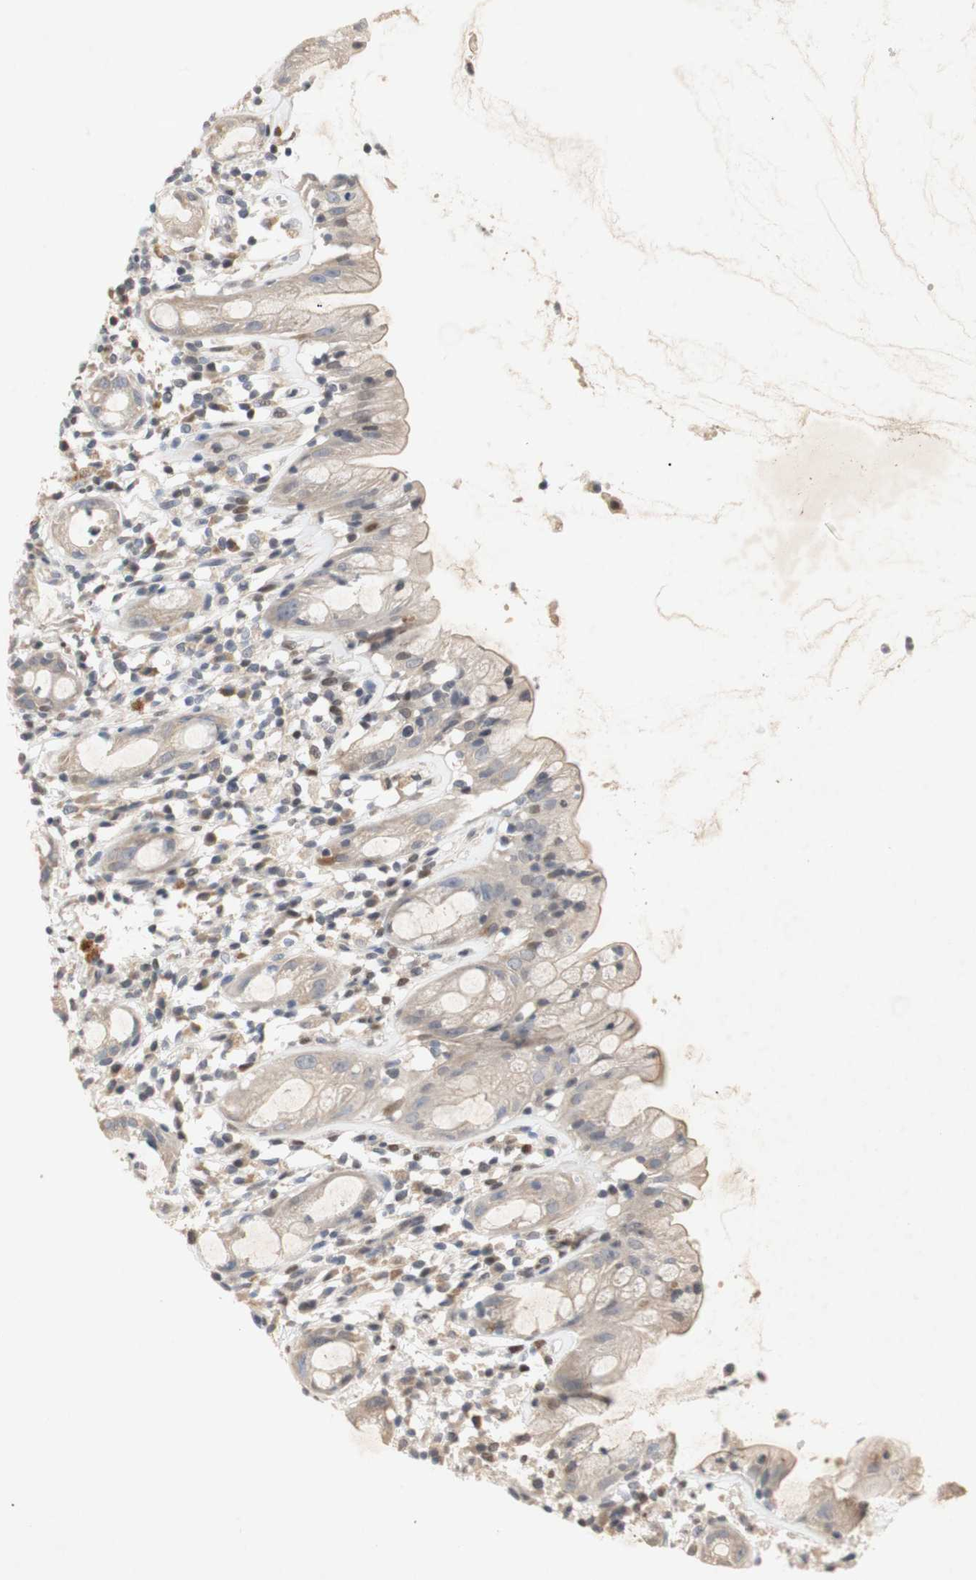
{"staining": {"intensity": "weak", "quantity": ">75%", "location": "cytoplasmic/membranous"}, "tissue": "rectum", "cell_type": "Glandular cells", "image_type": "normal", "snomed": [{"axis": "morphology", "description": "Normal tissue, NOS"}, {"axis": "topography", "description": "Rectum"}], "caption": "High-magnification brightfield microscopy of unremarkable rectum stained with DAB (brown) and counterstained with hematoxylin (blue). glandular cells exhibit weak cytoplasmic/membranous staining is appreciated in approximately>75% of cells.", "gene": "FOSB", "patient": {"sex": "male", "age": 44}}